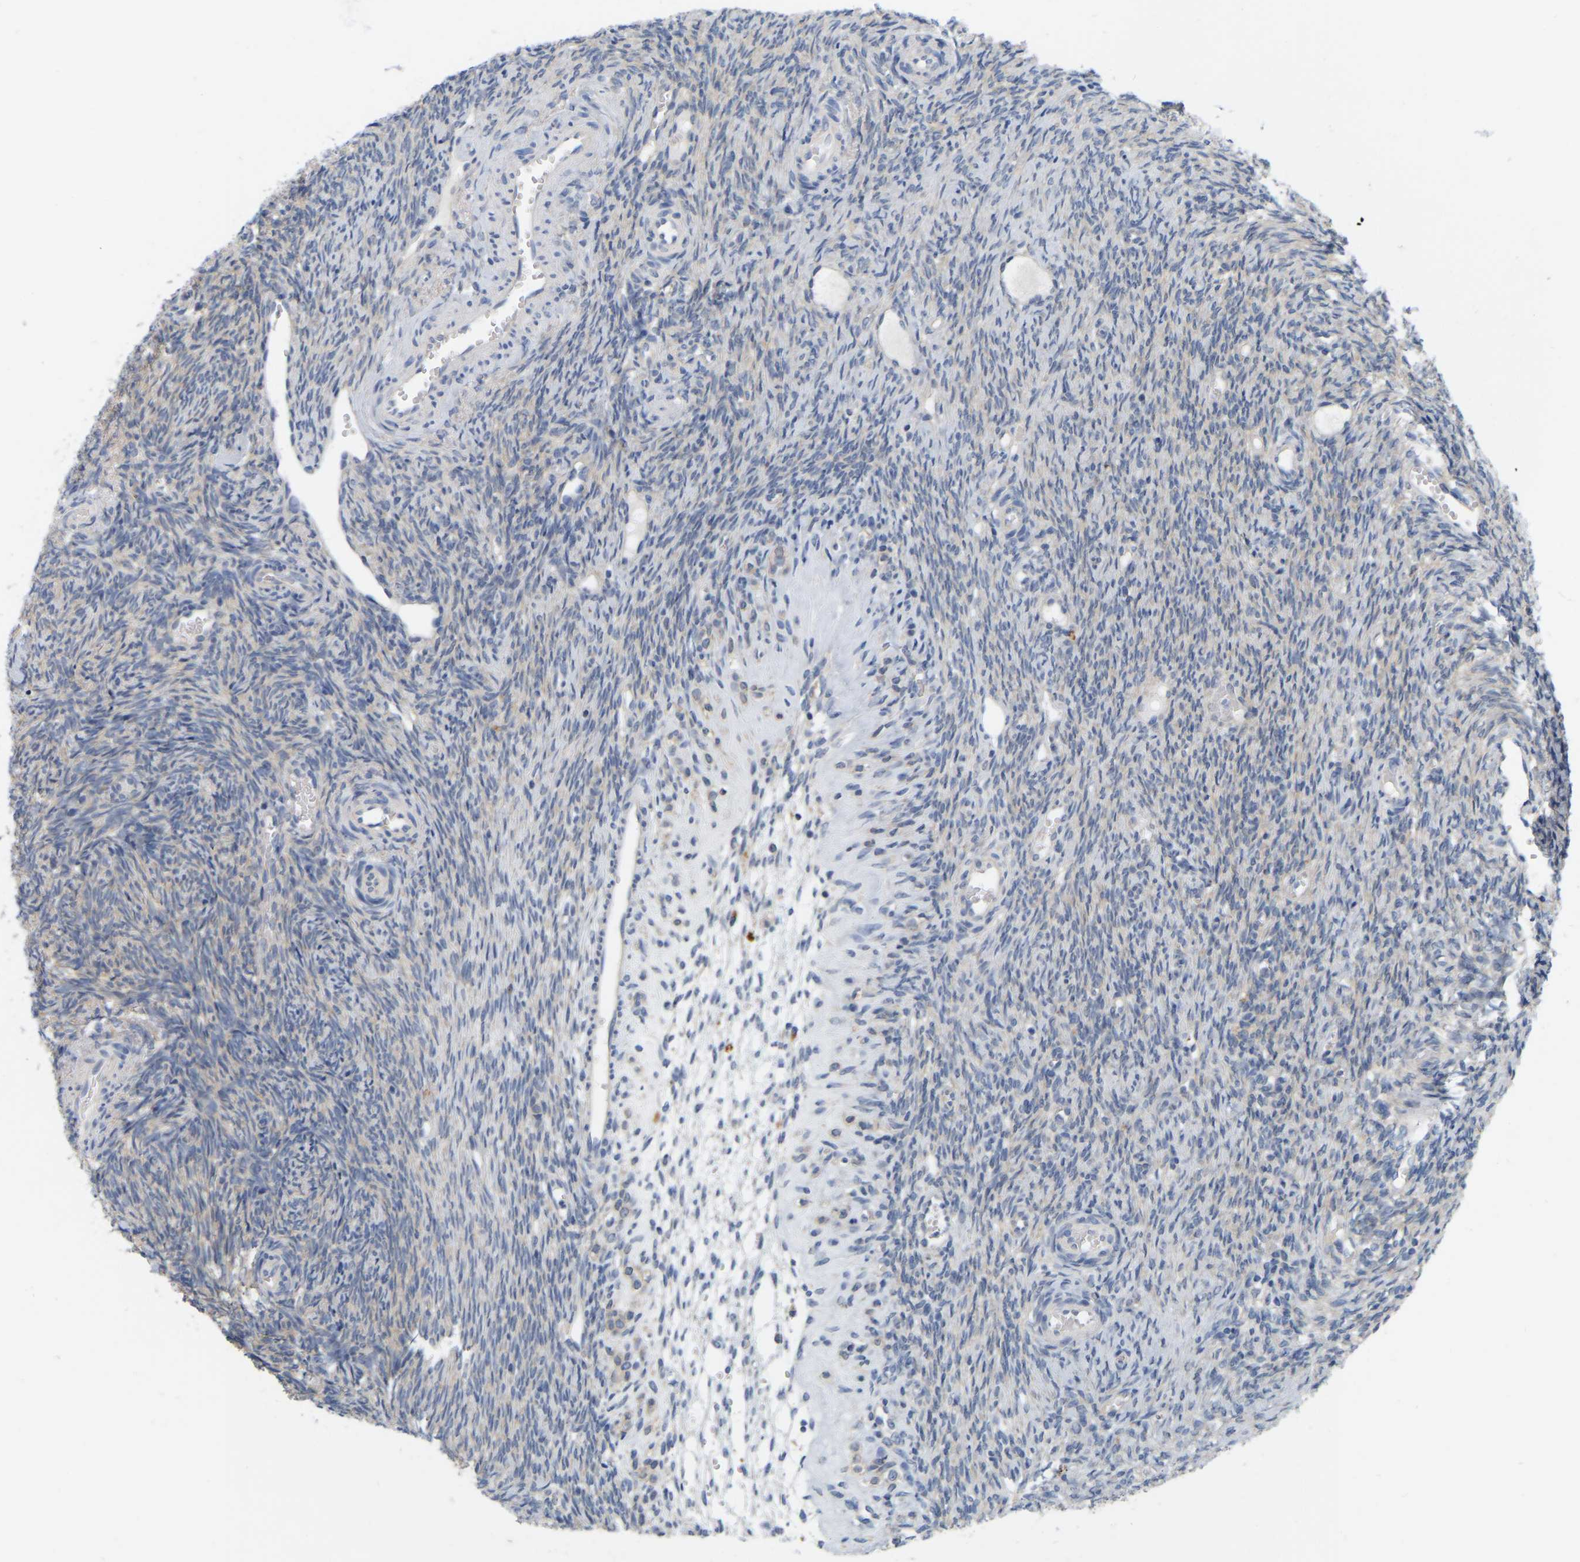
{"staining": {"intensity": "weak", "quantity": ">75%", "location": "cytoplasmic/membranous"}, "tissue": "ovary", "cell_type": "Follicle cells", "image_type": "normal", "snomed": [{"axis": "morphology", "description": "Normal tissue, NOS"}, {"axis": "topography", "description": "Ovary"}], "caption": "Immunohistochemical staining of benign ovary displays weak cytoplasmic/membranous protein staining in about >75% of follicle cells.", "gene": "WIPI2", "patient": {"sex": "female", "age": 41}}